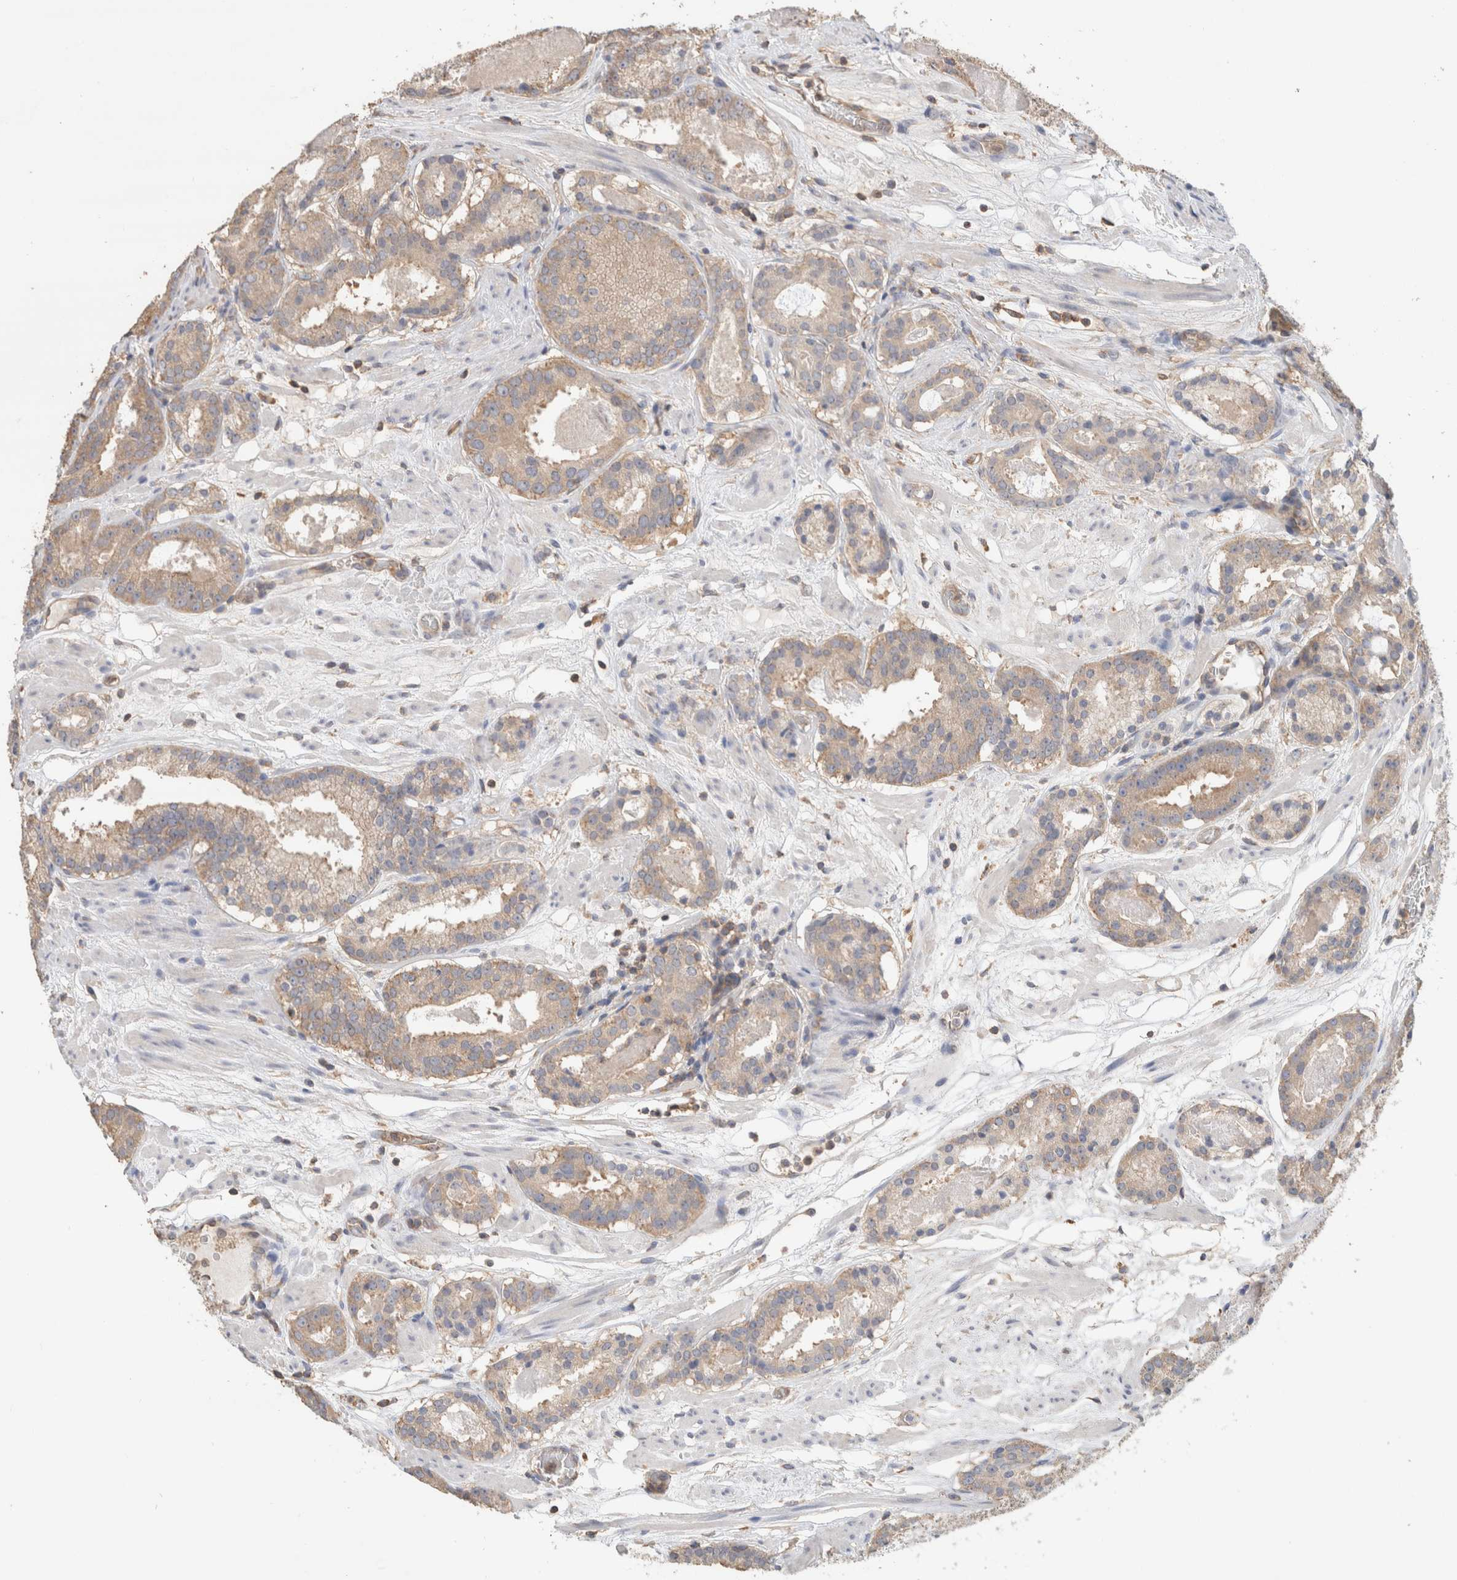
{"staining": {"intensity": "weak", "quantity": ">75%", "location": "cytoplasmic/membranous"}, "tissue": "prostate cancer", "cell_type": "Tumor cells", "image_type": "cancer", "snomed": [{"axis": "morphology", "description": "Adenocarcinoma, Low grade"}, {"axis": "topography", "description": "Prostate"}], "caption": "Adenocarcinoma (low-grade) (prostate) stained with DAB immunohistochemistry (IHC) displays low levels of weak cytoplasmic/membranous expression in approximately >75% of tumor cells.", "gene": "CFAP418", "patient": {"sex": "male", "age": 69}}